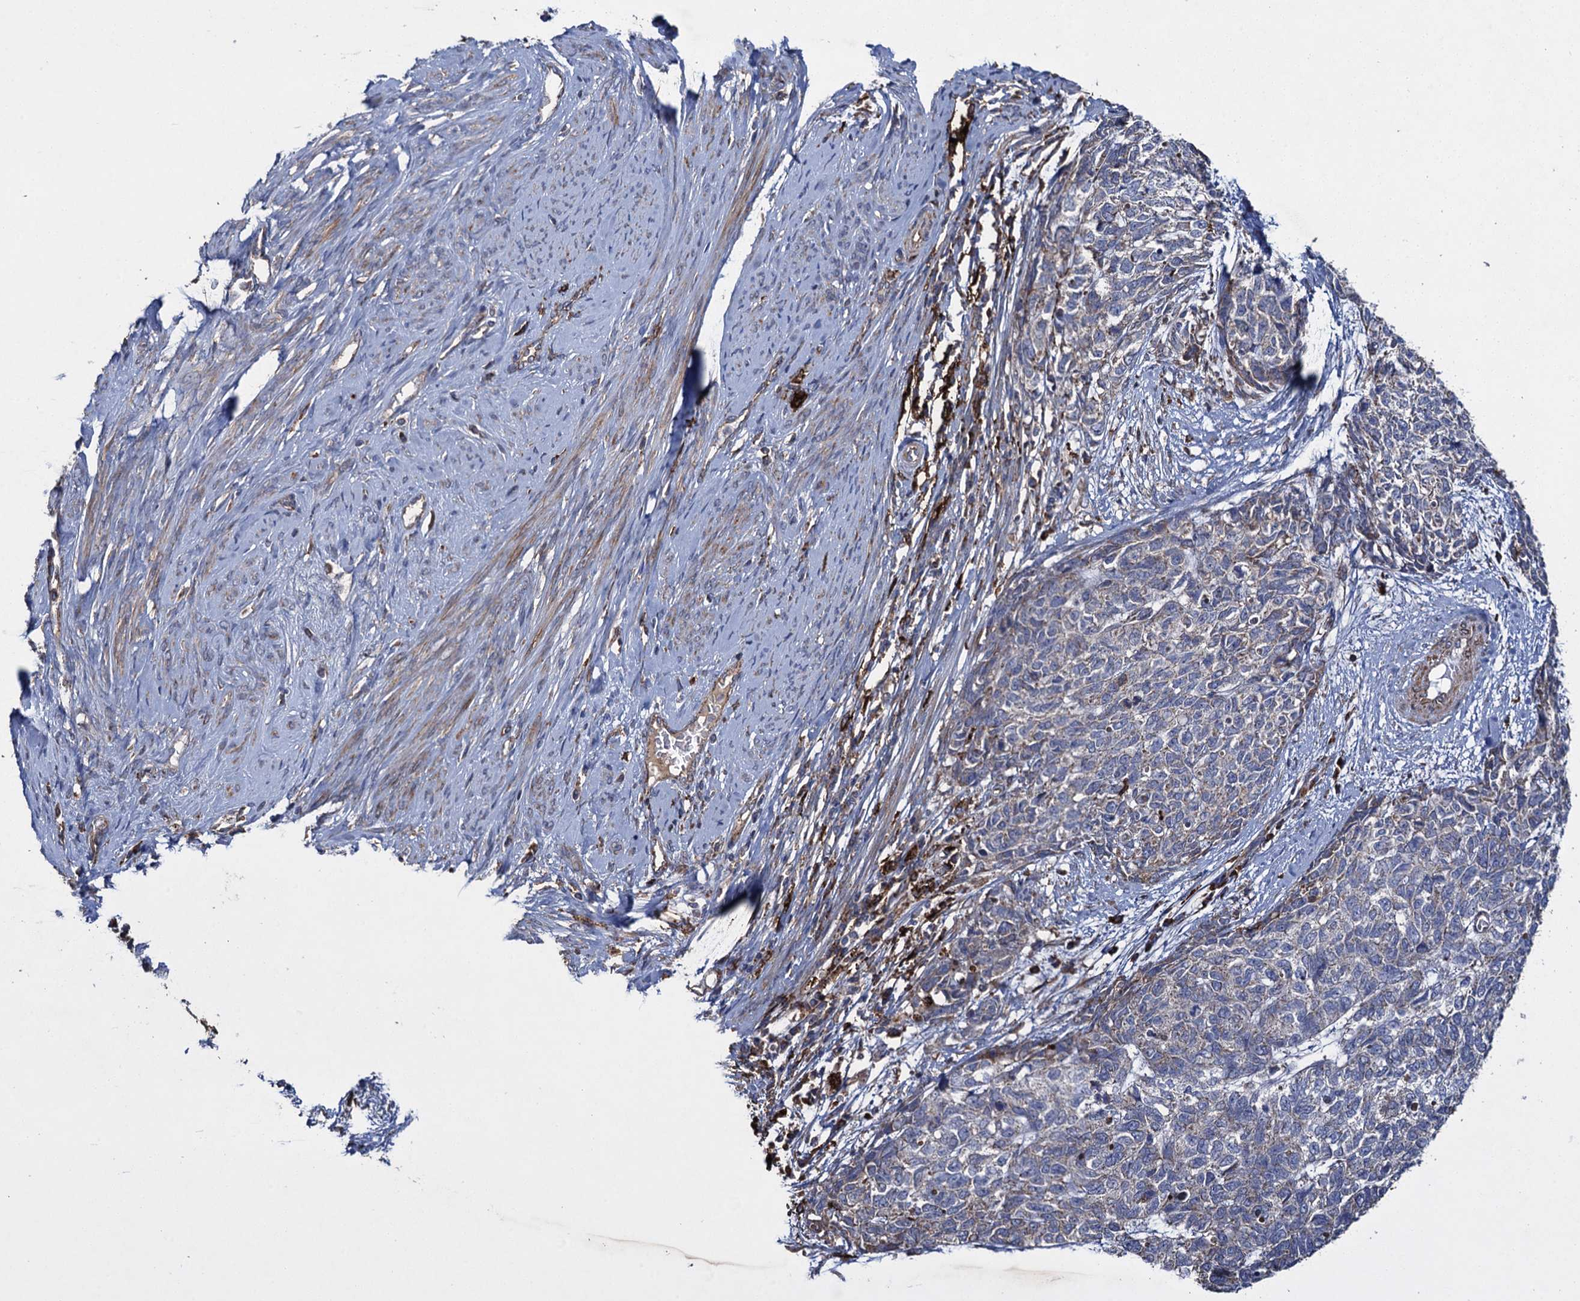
{"staining": {"intensity": "negative", "quantity": "none", "location": "none"}, "tissue": "cervical cancer", "cell_type": "Tumor cells", "image_type": "cancer", "snomed": [{"axis": "morphology", "description": "Squamous cell carcinoma, NOS"}, {"axis": "topography", "description": "Cervix"}], "caption": "High magnification brightfield microscopy of cervical squamous cell carcinoma stained with DAB (brown) and counterstained with hematoxylin (blue): tumor cells show no significant staining.", "gene": "TXNDC11", "patient": {"sex": "female", "age": 63}}